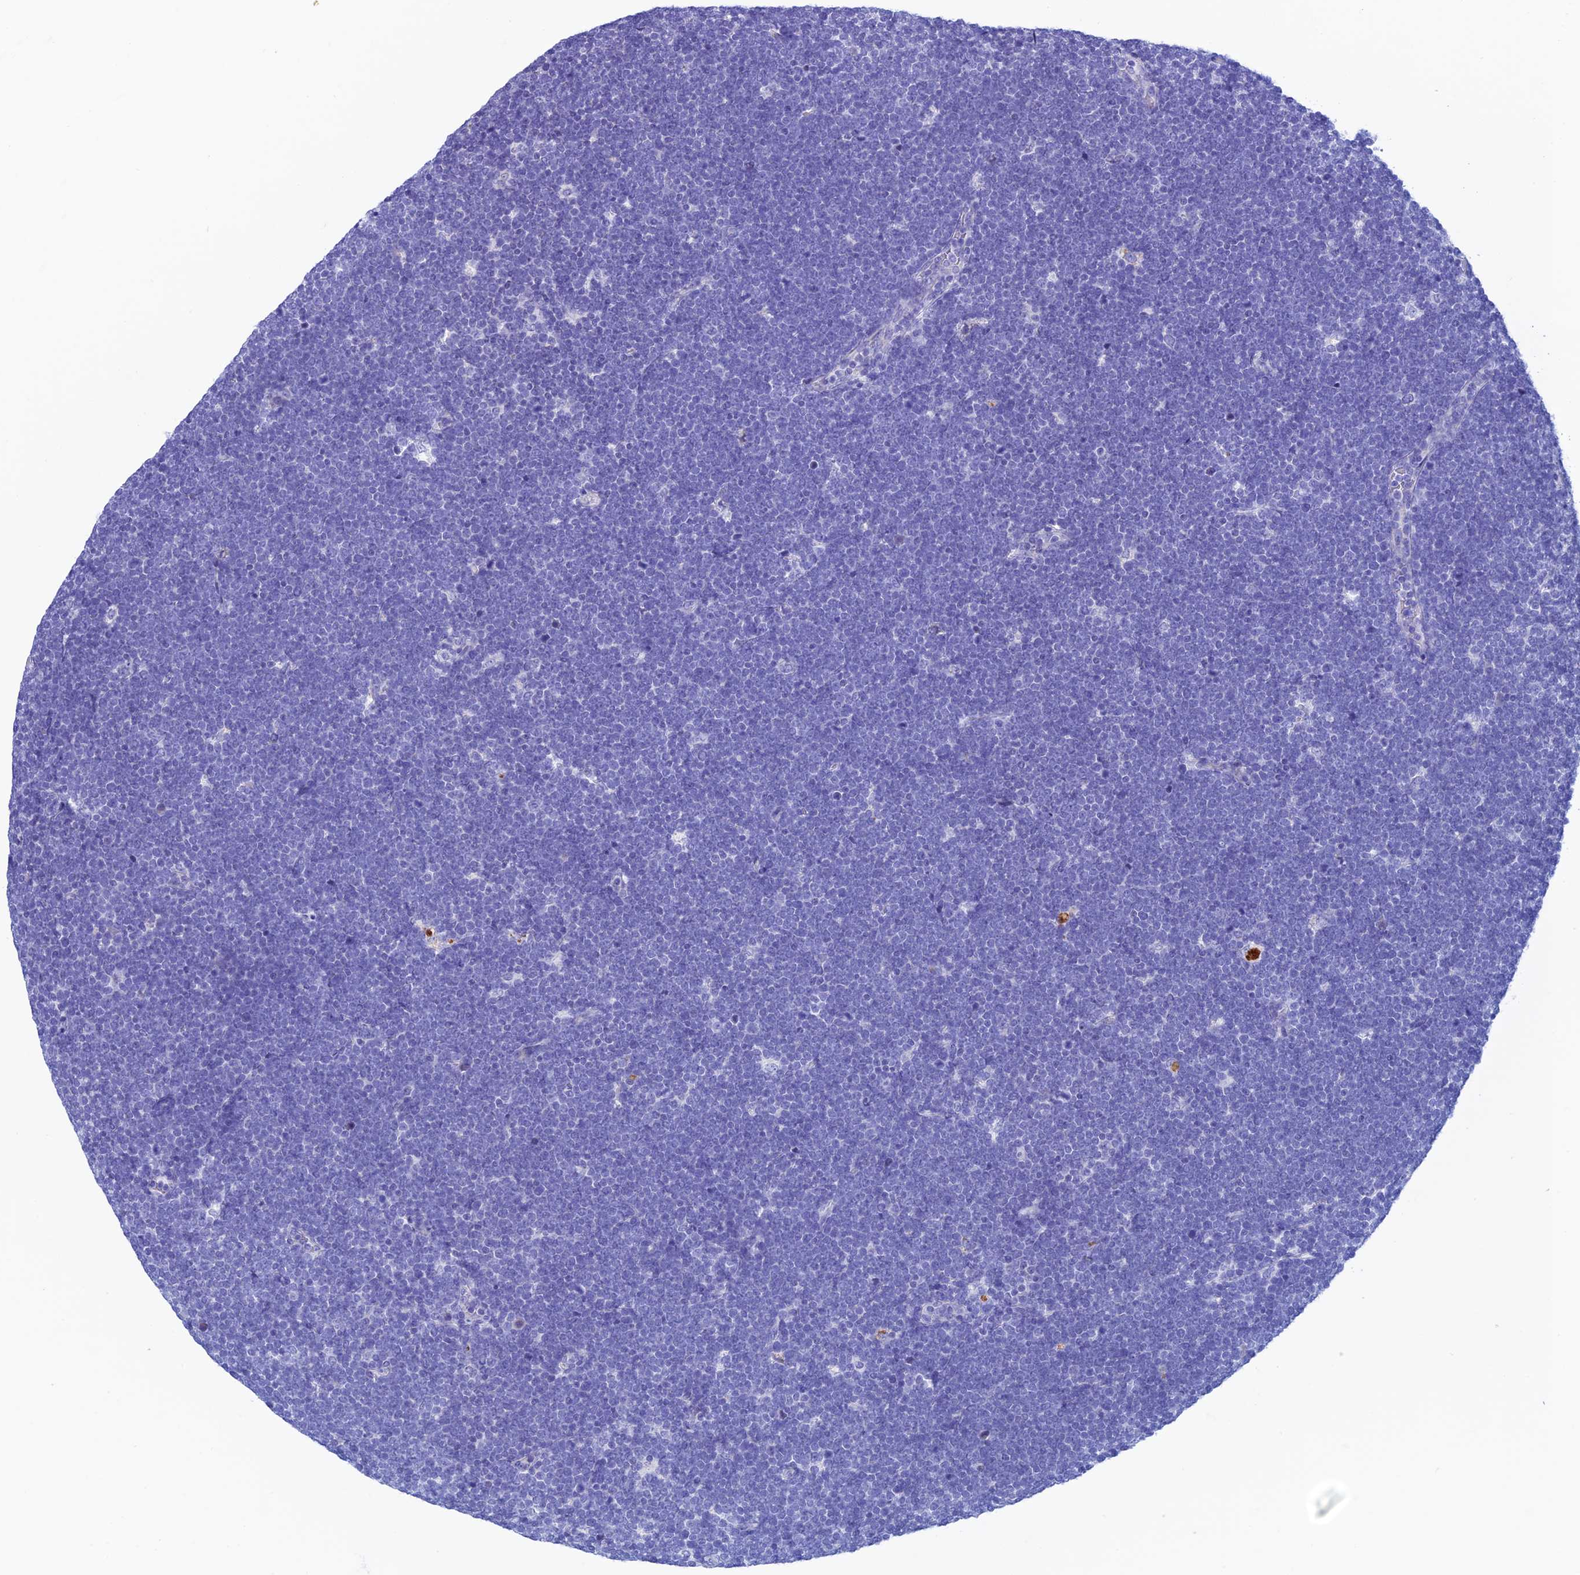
{"staining": {"intensity": "negative", "quantity": "none", "location": "none"}, "tissue": "lymphoma", "cell_type": "Tumor cells", "image_type": "cancer", "snomed": [{"axis": "morphology", "description": "Malignant lymphoma, non-Hodgkin's type, High grade"}, {"axis": "topography", "description": "Lymph node"}], "caption": "The image shows no significant expression in tumor cells of malignant lymphoma, non-Hodgkin's type (high-grade).", "gene": "NXPE4", "patient": {"sex": "male", "age": 13}}